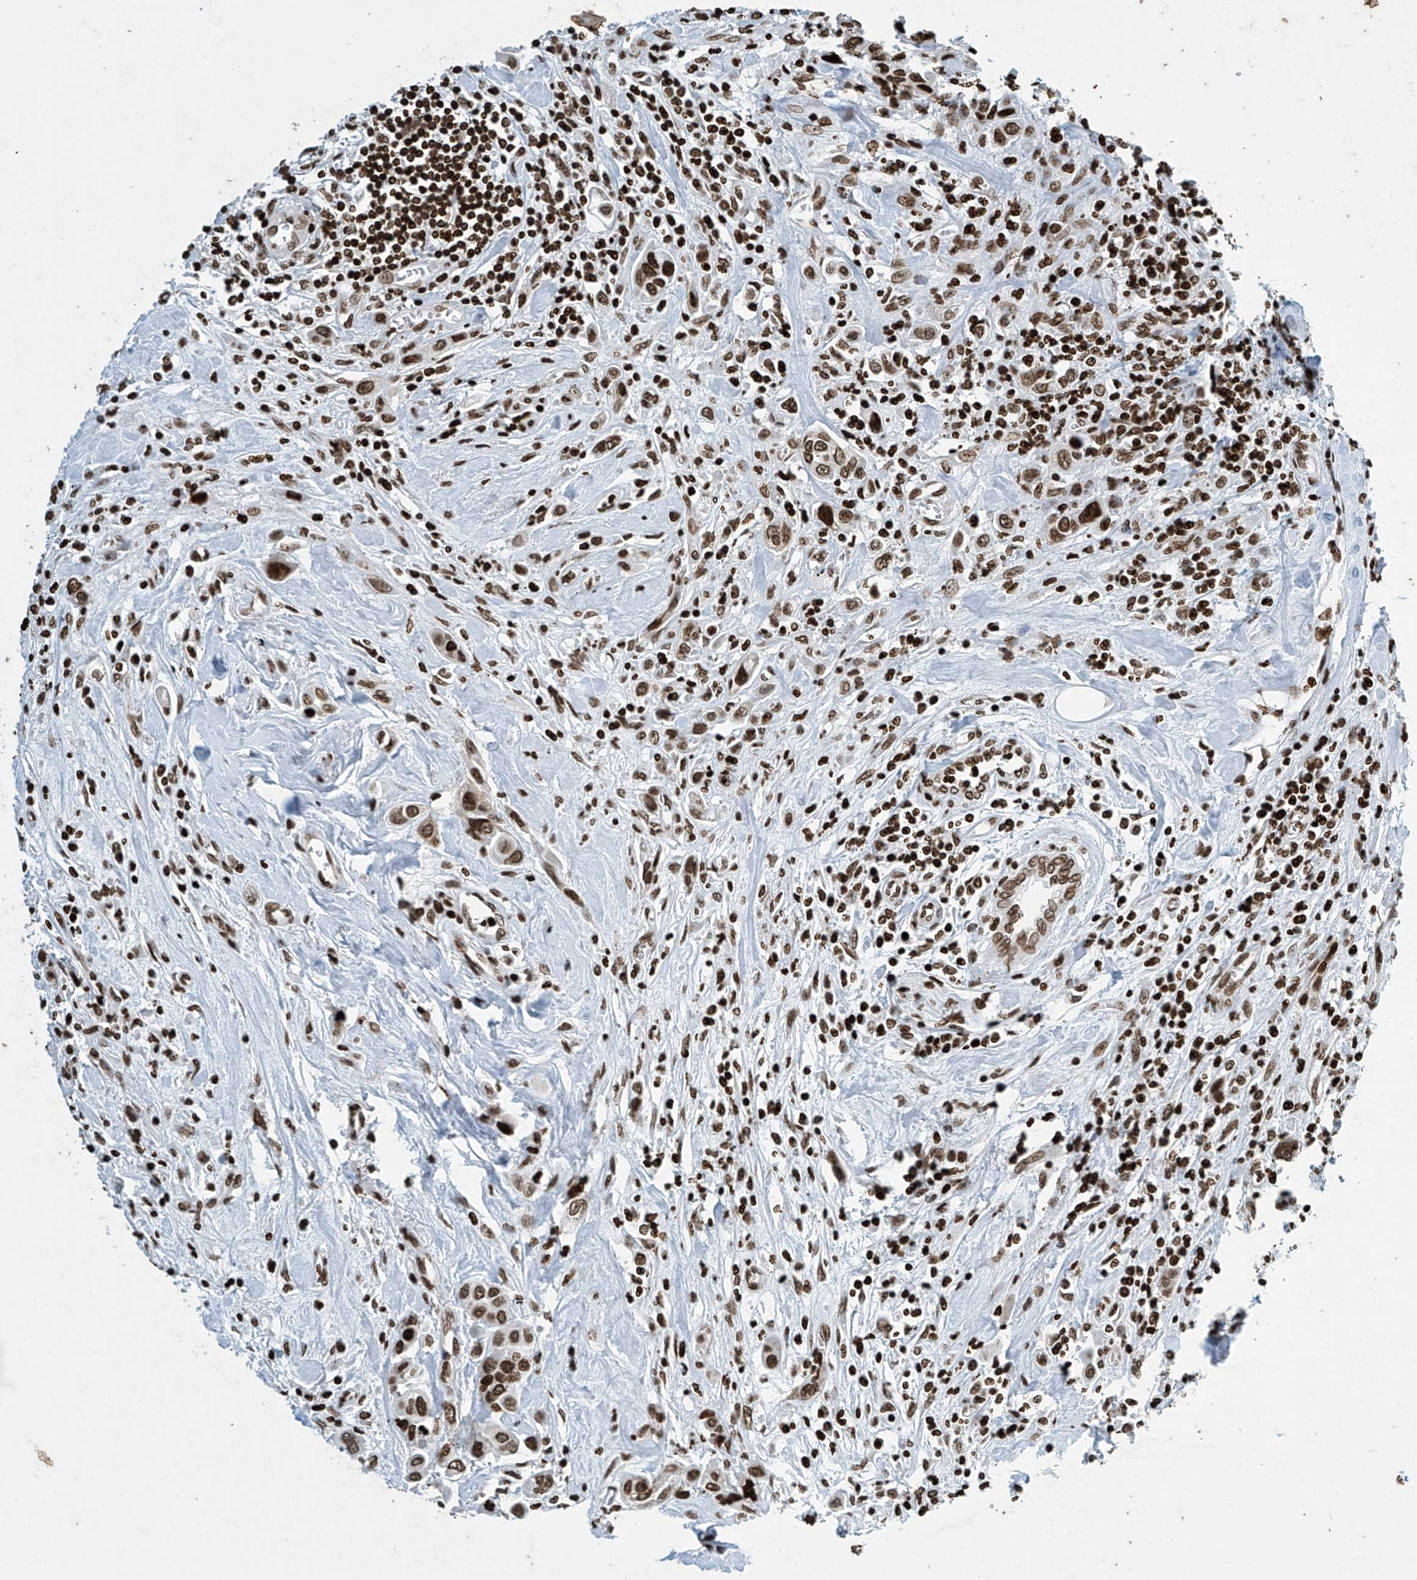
{"staining": {"intensity": "moderate", "quantity": ">75%", "location": "nuclear"}, "tissue": "urothelial cancer", "cell_type": "Tumor cells", "image_type": "cancer", "snomed": [{"axis": "morphology", "description": "Urothelial carcinoma, High grade"}, {"axis": "topography", "description": "Urinary bladder"}], "caption": "Immunohistochemistry photomicrograph of human urothelial carcinoma (high-grade) stained for a protein (brown), which reveals medium levels of moderate nuclear expression in about >75% of tumor cells.", "gene": "H4C16", "patient": {"sex": "male", "age": 50}}